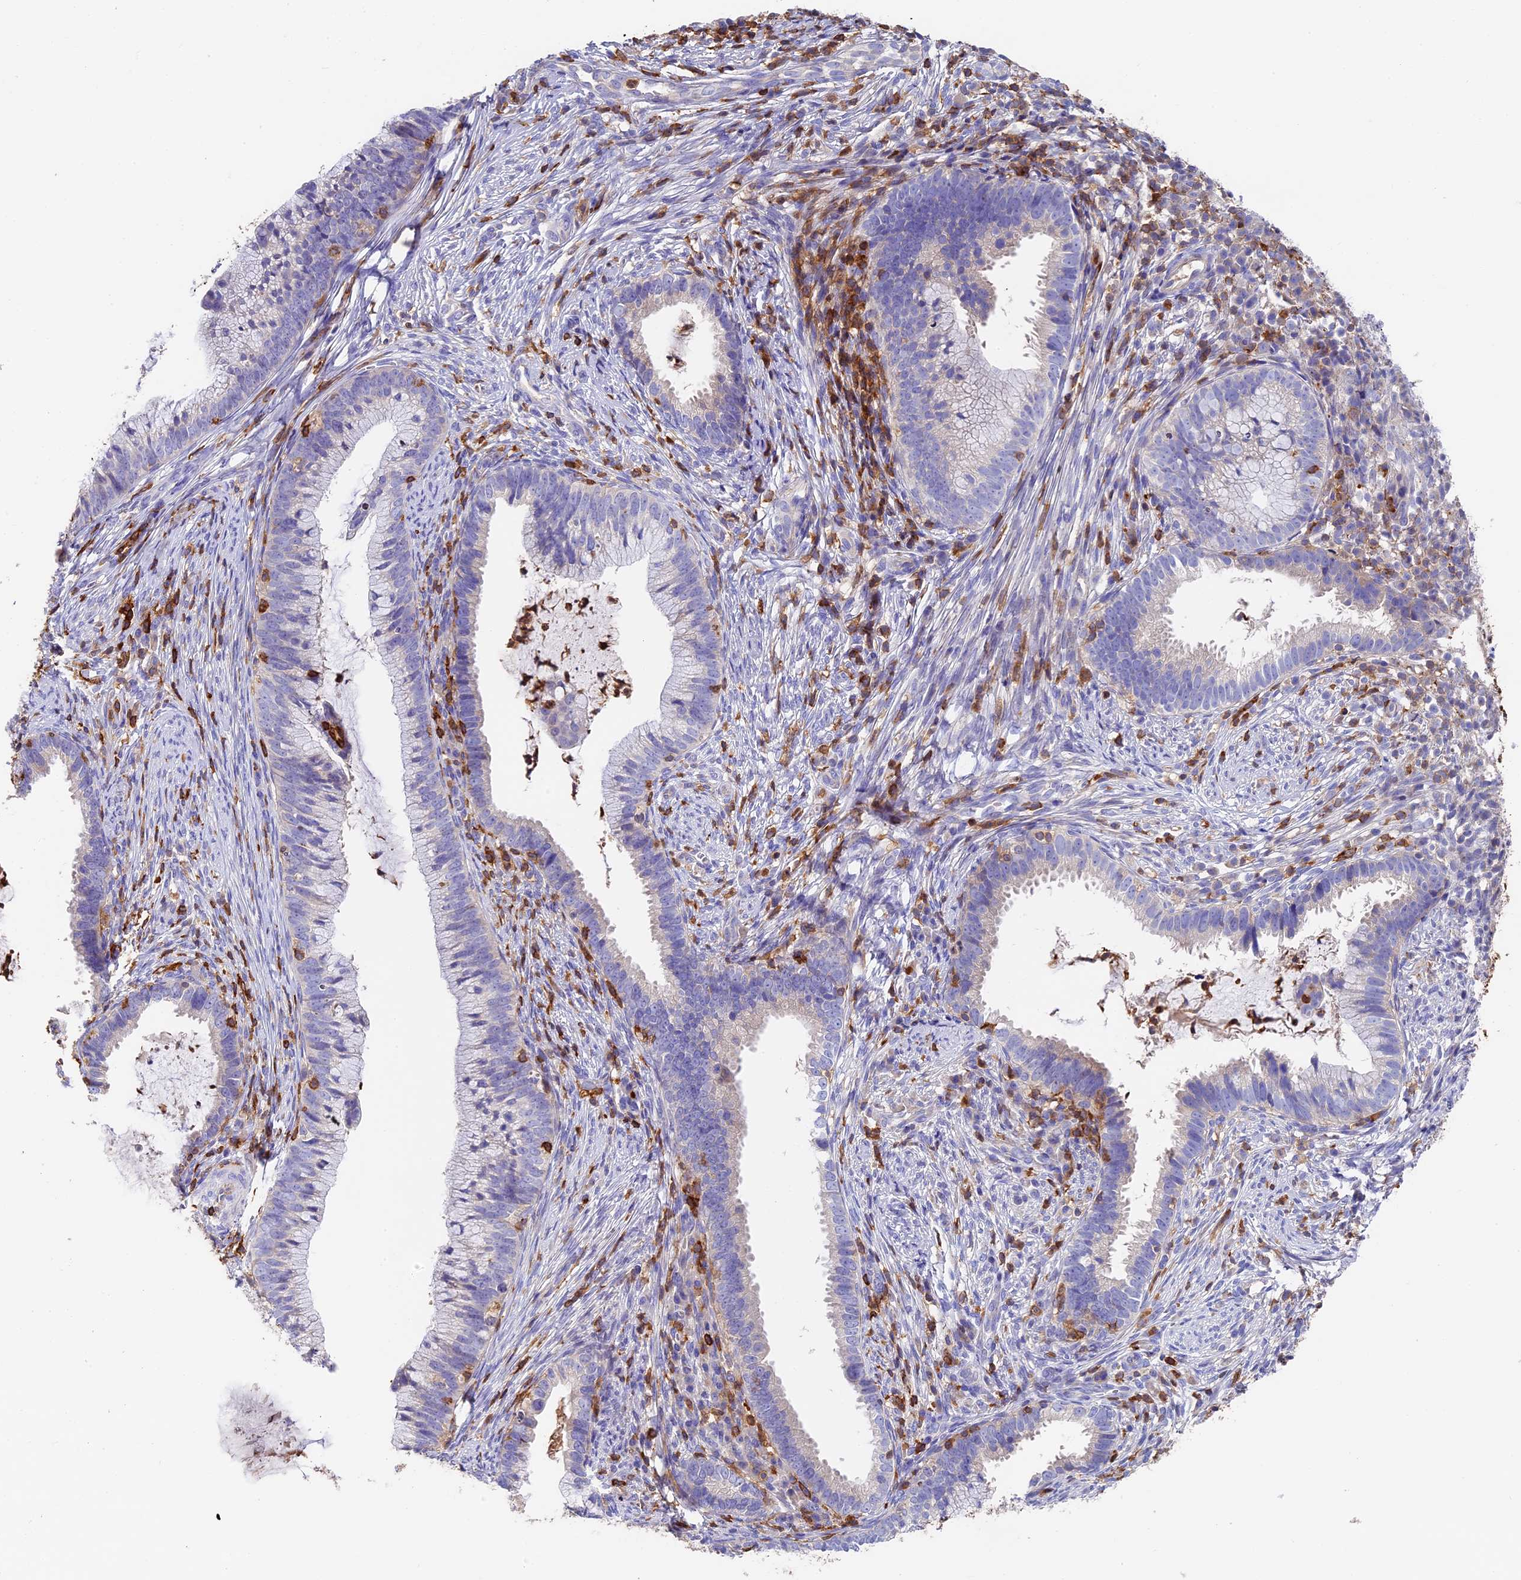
{"staining": {"intensity": "negative", "quantity": "none", "location": "none"}, "tissue": "cervical cancer", "cell_type": "Tumor cells", "image_type": "cancer", "snomed": [{"axis": "morphology", "description": "Adenocarcinoma, NOS"}, {"axis": "topography", "description": "Cervix"}], "caption": "Tumor cells are negative for protein expression in human cervical cancer.", "gene": "ADAT1", "patient": {"sex": "female", "age": 36}}